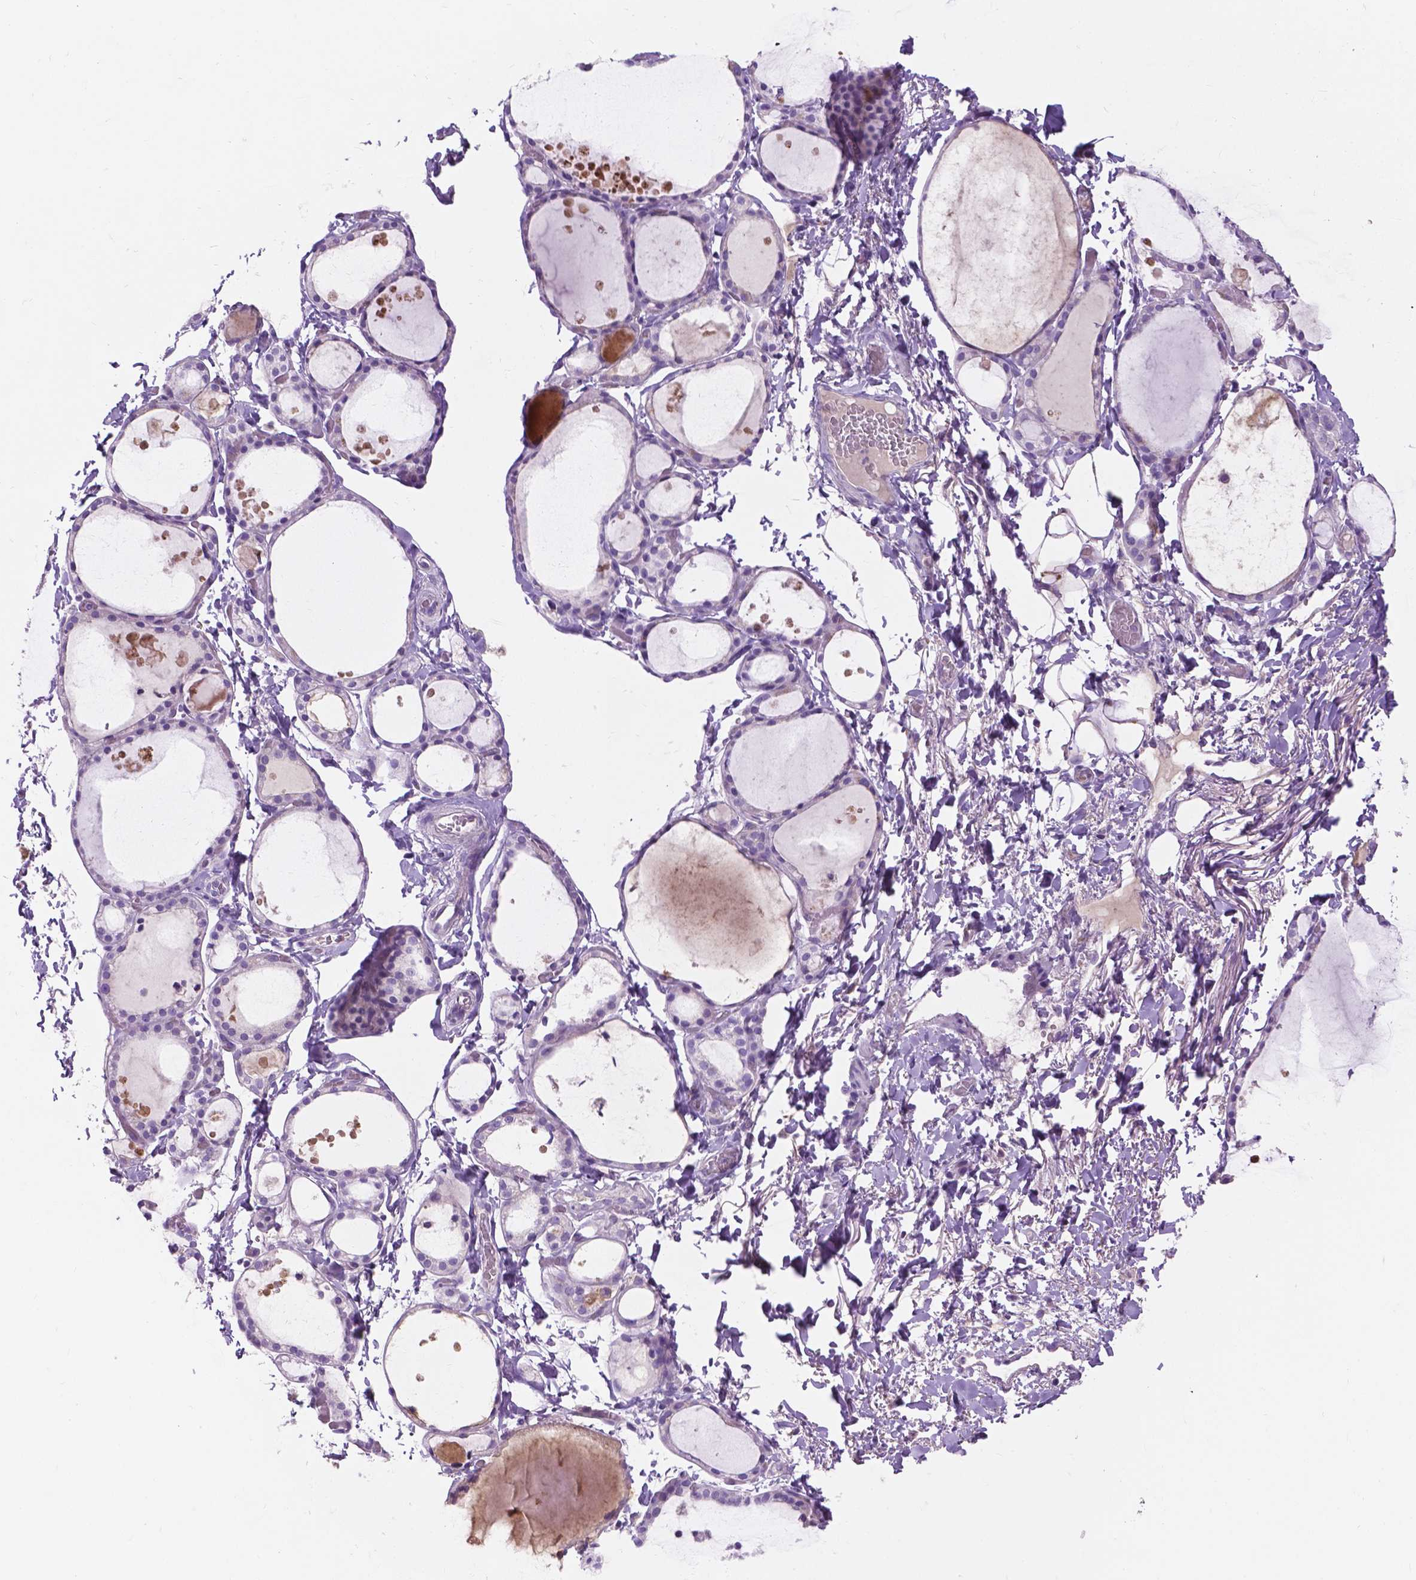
{"staining": {"intensity": "negative", "quantity": "none", "location": "none"}, "tissue": "thyroid gland", "cell_type": "Glandular cells", "image_type": "normal", "snomed": [{"axis": "morphology", "description": "Normal tissue, NOS"}, {"axis": "topography", "description": "Thyroid gland"}], "caption": "This is a image of IHC staining of normal thyroid gland, which shows no expression in glandular cells. (Stains: DAB (3,3'-diaminobenzidine) immunohistochemistry (IHC) with hematoxylin counter stain, Microscopy: brightfield microscopy at high magnification).", "gene": "NOXO1", "patient": {"sex": "male", "age": 68}}